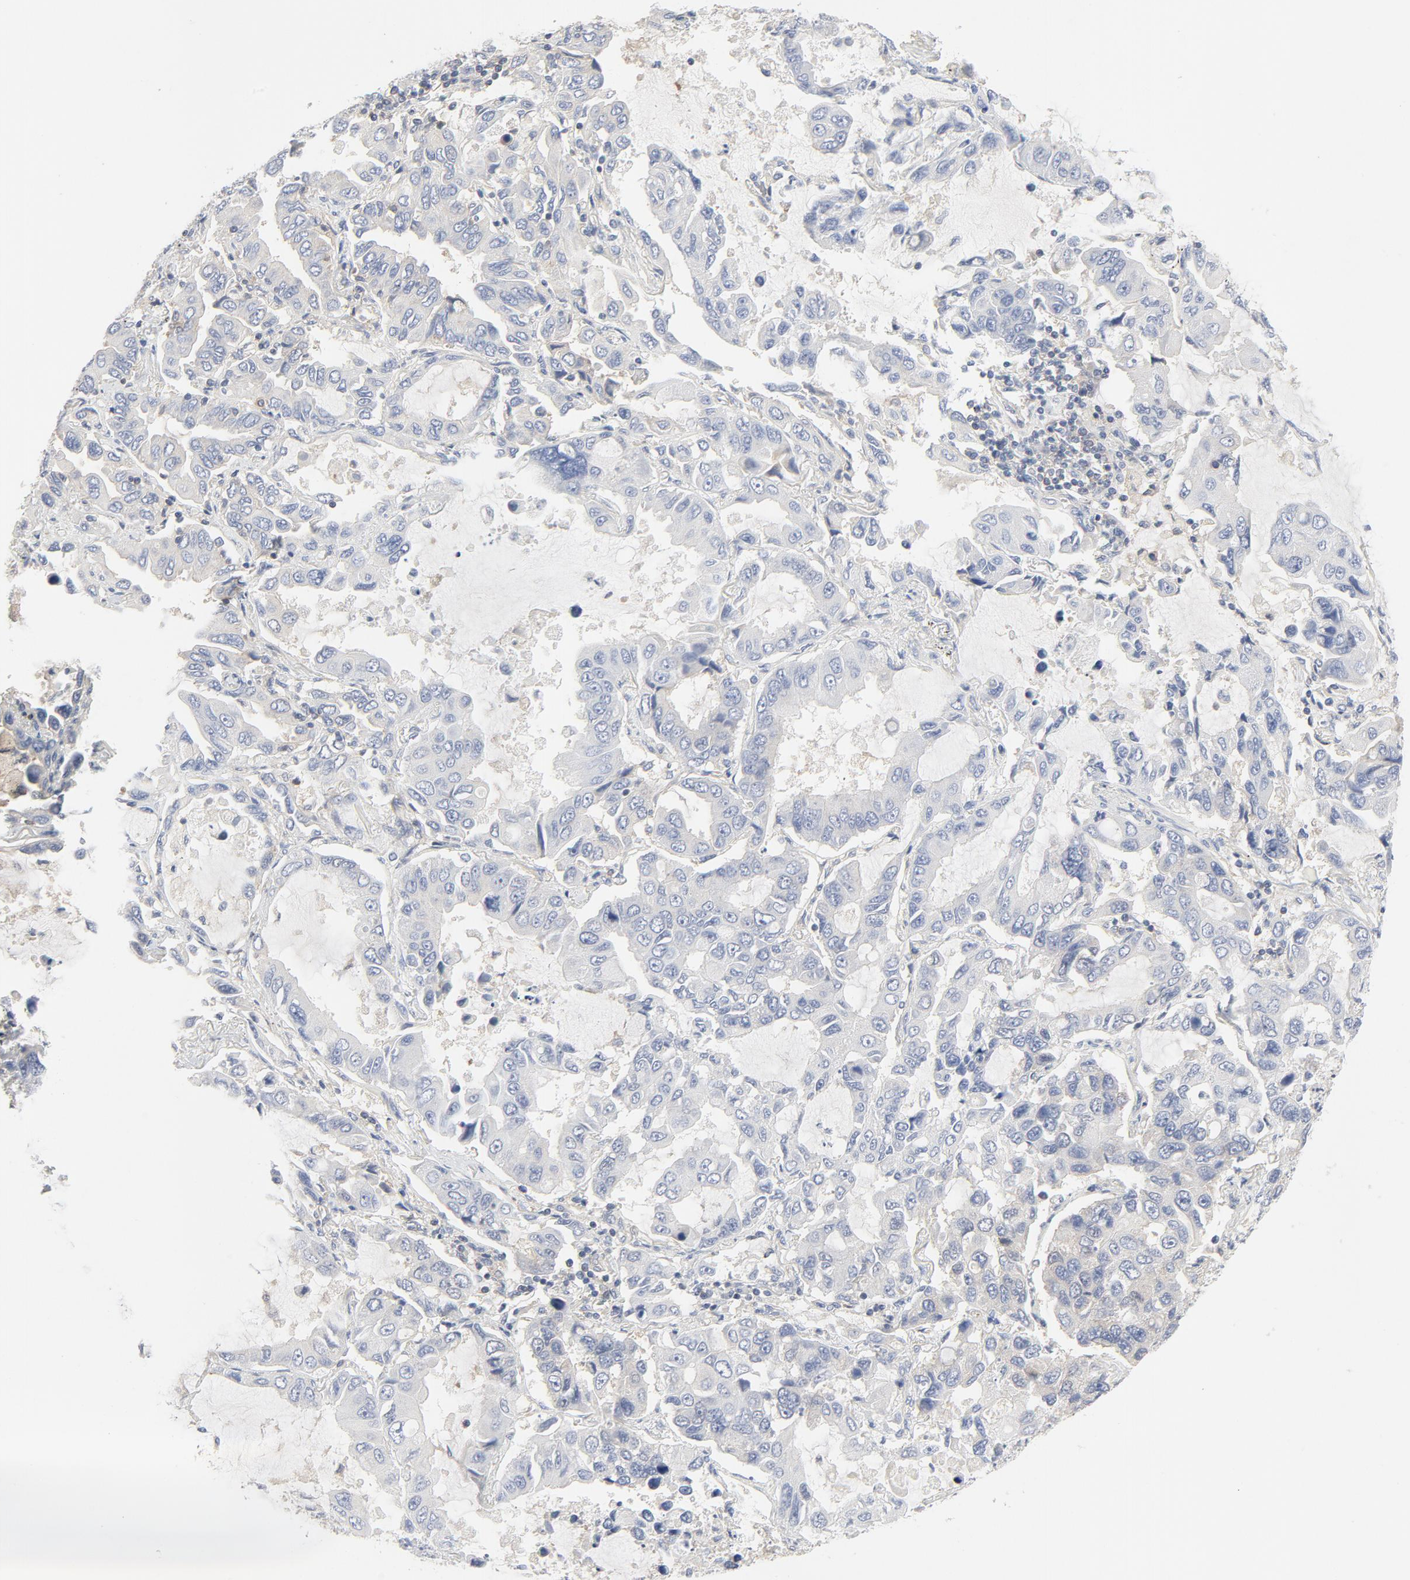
{"staining": {"intensity": "negative", "quantity": "none", "location": "none"}, "tissue": "lung cancer", "cell_type": "Tumor cells", "image_type": "cancer", "snomed": [{"axis": "morphology", "description": "Adenocarcinoma, NOS"}, {"axis": "topography", "description": "Lung"}], "caption": "DAB immunohistochemical staining of lung adenocarcinoma exhibits no significant staining in tumor cells.", "gene": "RABEP1", "patient": {"sex": "male", "age": 64}}